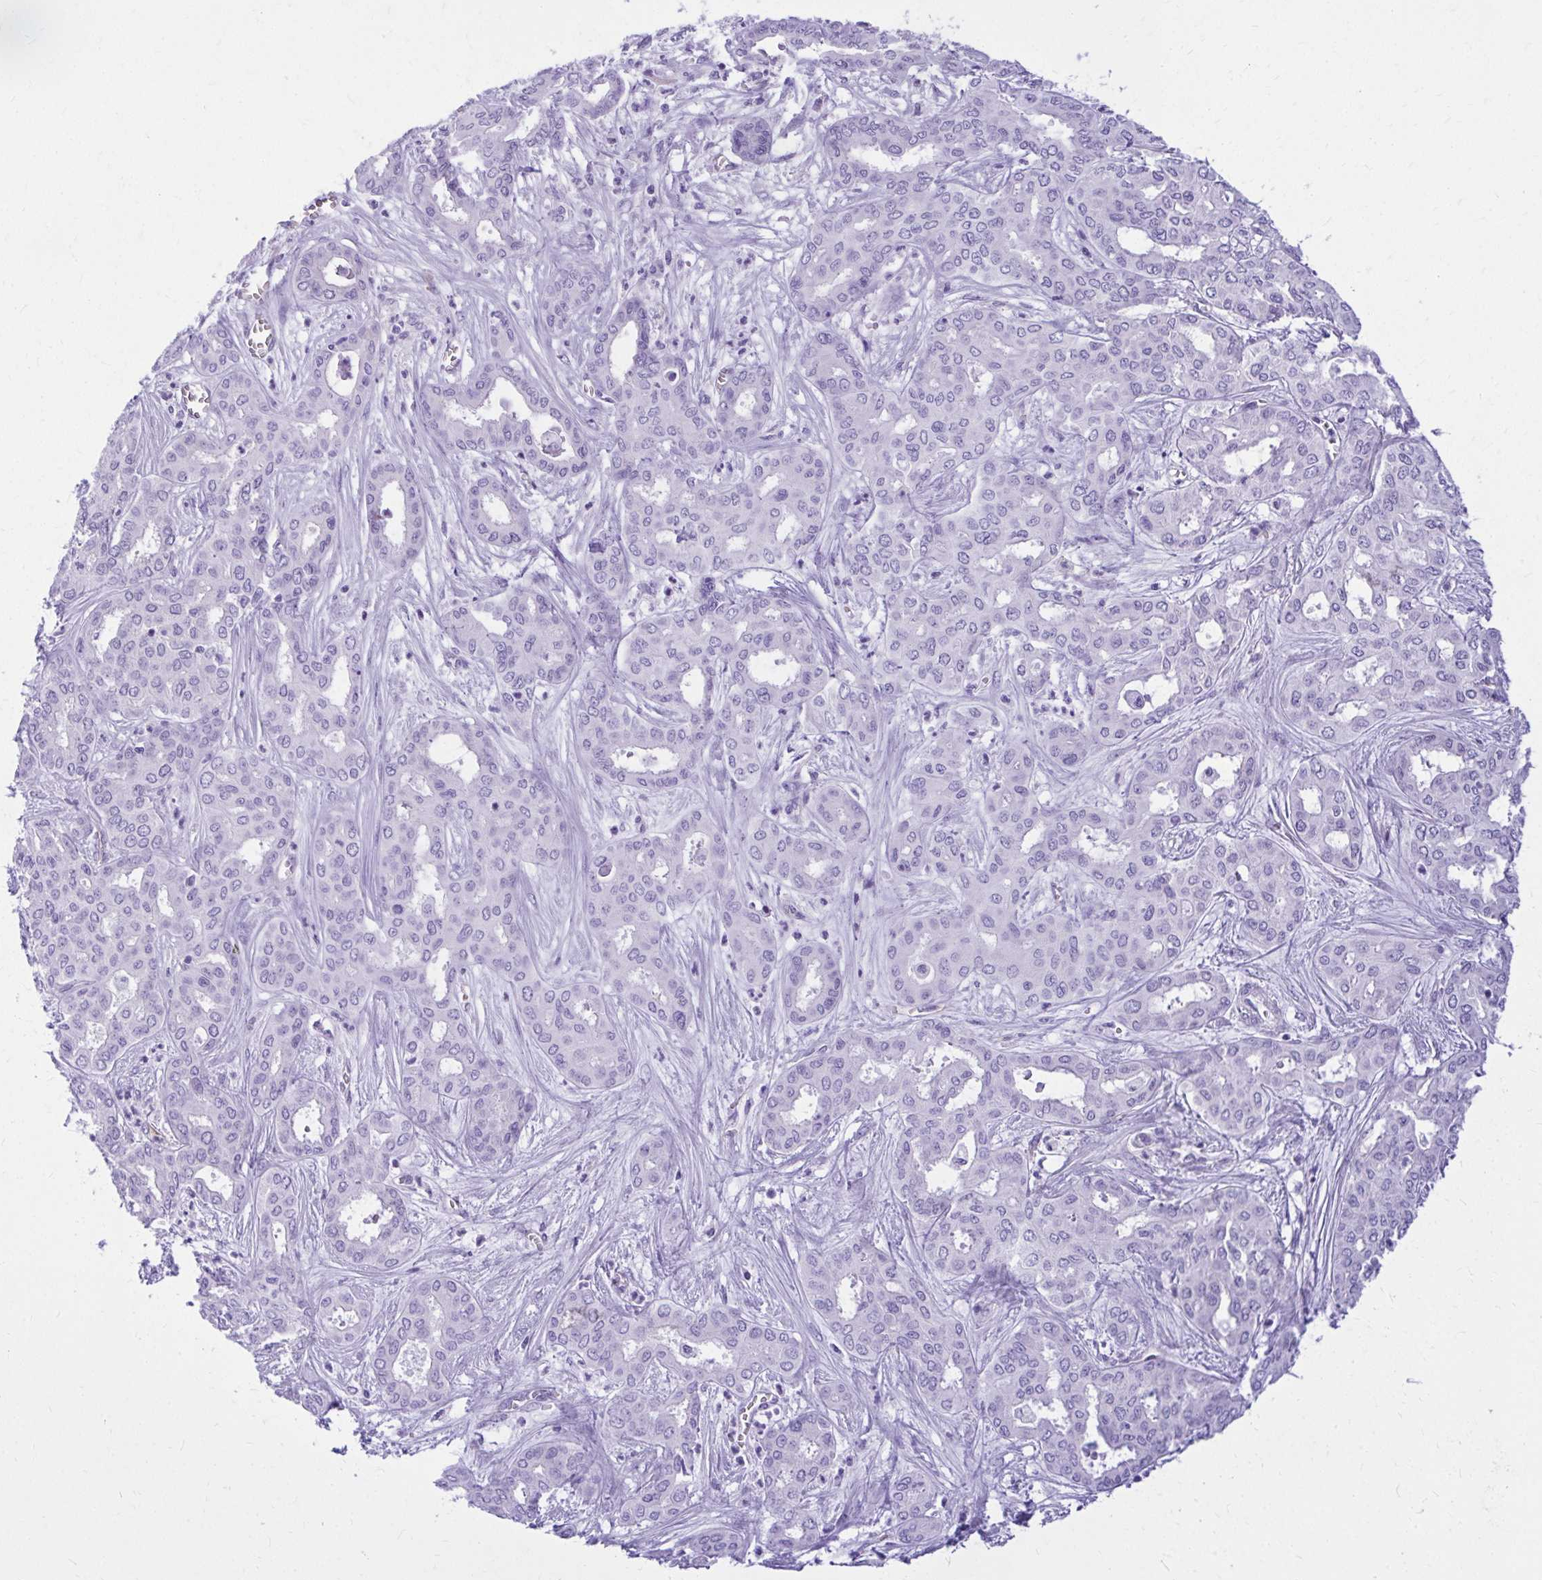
{"staining": {"intensity": "negative", "quantity": "none", "location": "none"}, "tissue": "liver cancer", "cell_type": "Tumor cells", "image_type": "cancer", "snomed": [{"axis": "morphology", "description": "Cholangiocarcinoma"}, {"axis": "topography", "description": "Liver"}], "caption": "Immunohistochemical staining of liver cancer reveals no significant positivity in tumor cells. Nuclei are stained in blue.", "gene": "PELI3", "patient": {"sex": "female", "age": 64}}